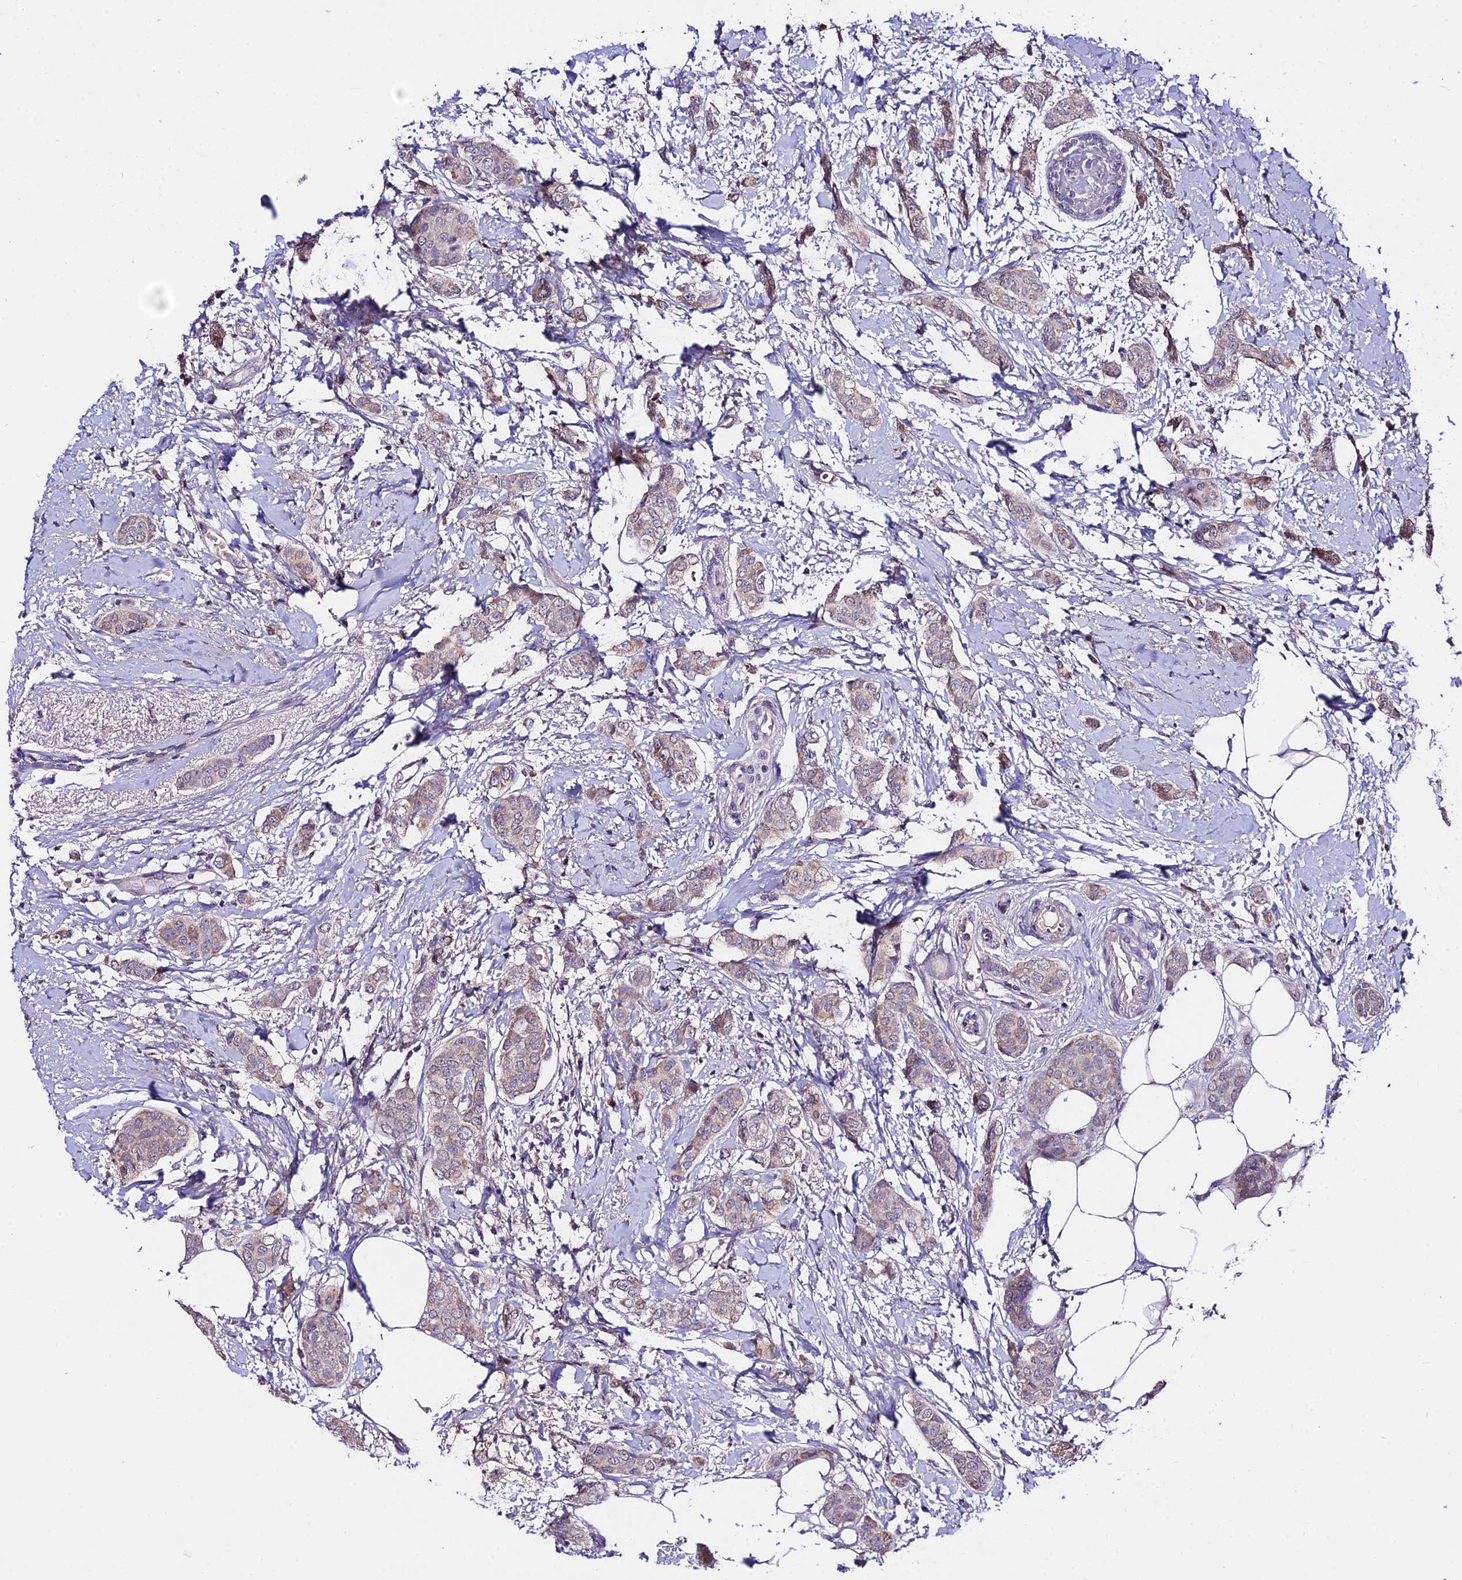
{"staining": {"intensity": "weak", "quantity": "25%-75%", "location": "cytoplasmic/membranous"}, "tissue": "breast cancer", "cell_type": "Tumor cells", "image_type": "cancer", "snomed": [{"axis": "morphology", "description": "Duct carcinoma"}, {"axis": "topography", "description": "Breast"}], "caption": "IHC of human breast cancer reveals low levels of weak cytoplasmic/membranous staining in approximately 25%-75% of tumor cells. Nuclei are stained in blue.", "gene": "WDR5B", "patient": {"sex": "female", "age": 72}}